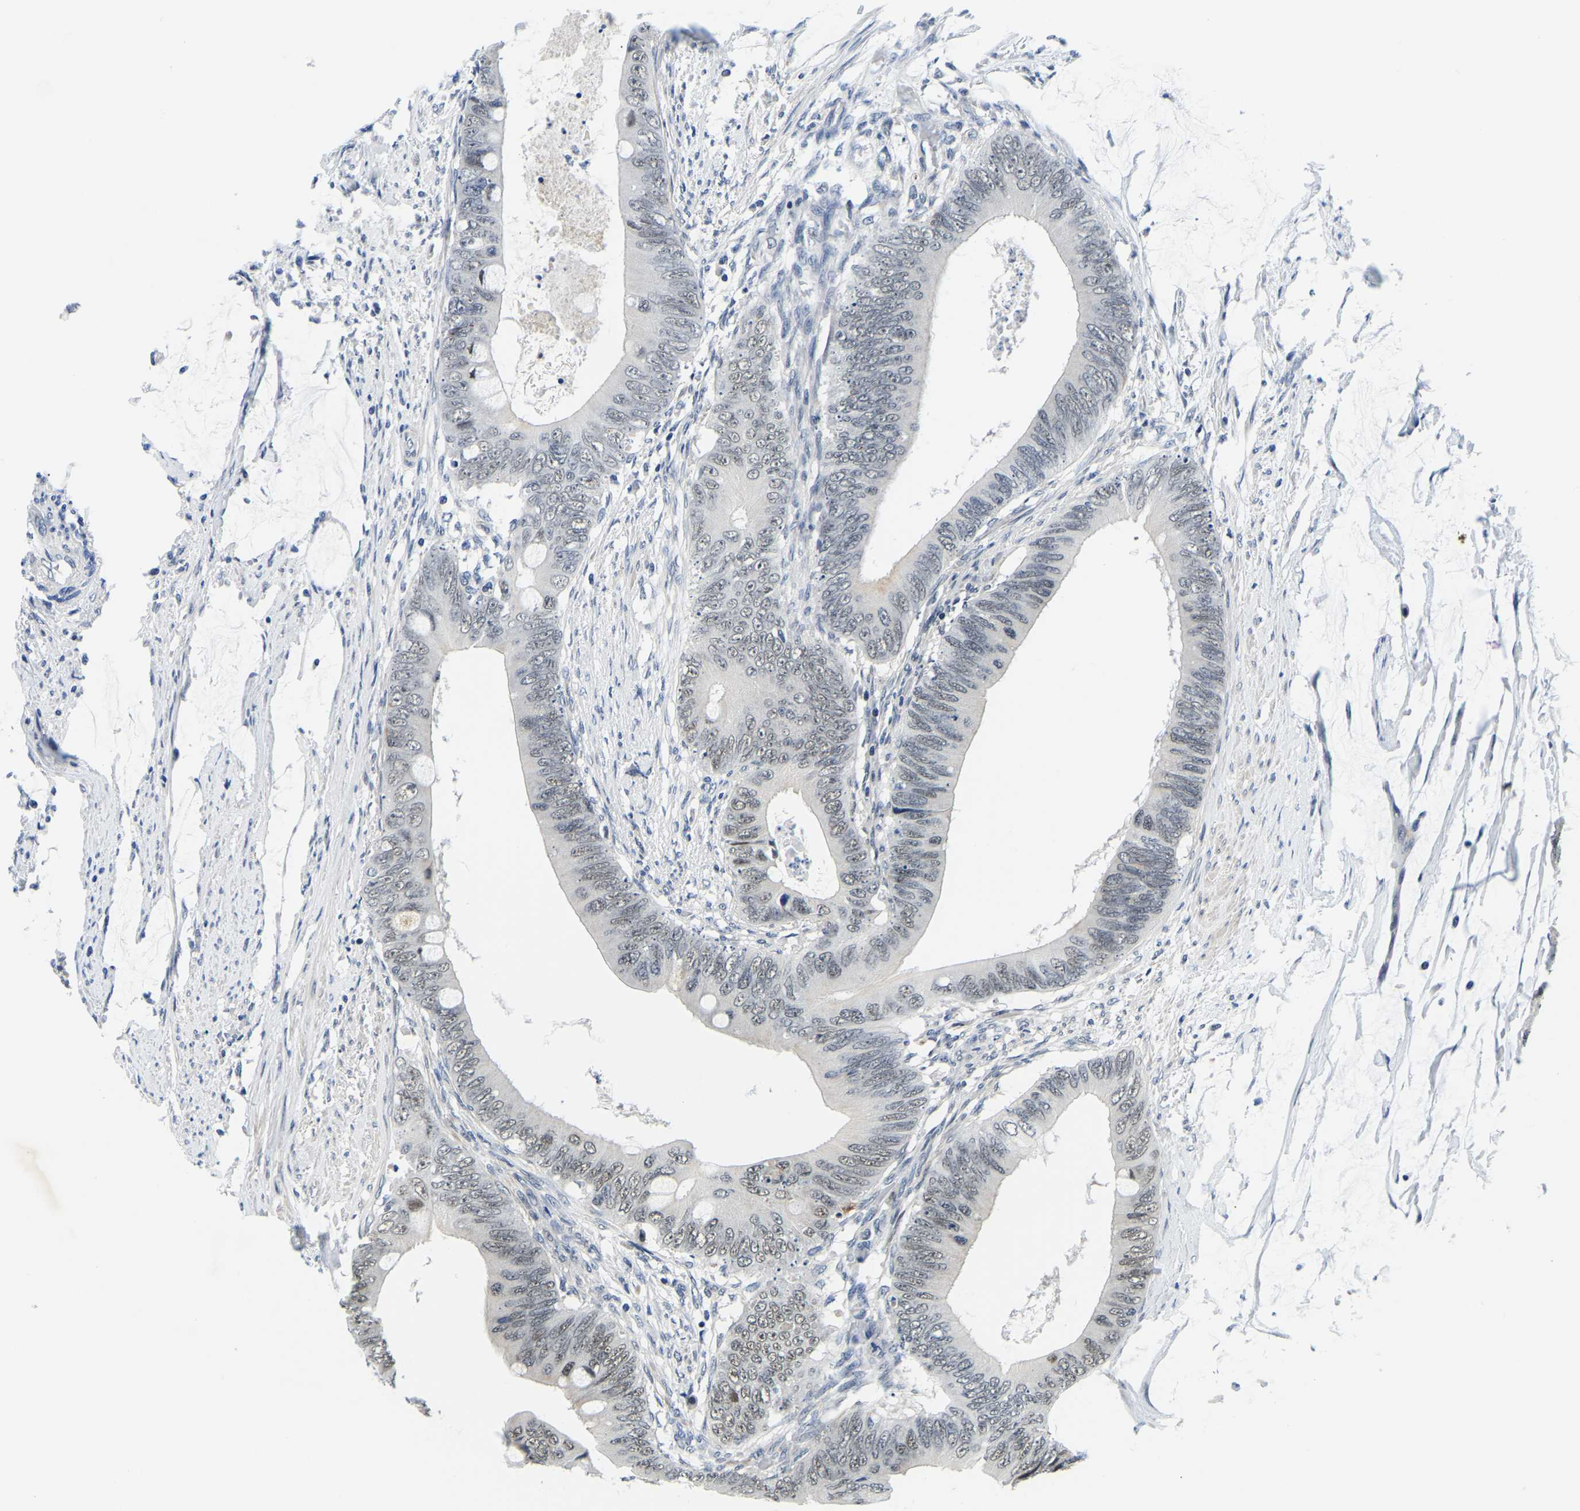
{"staining": {"intensity": "weak", "quantity": "<25%", "location": "nuclear"}, "tissue": "colorectal cancer", "cell_type": "Tumor cells", "image_type": "cancer", "snomed": [{"axis": "morphology", "description": "Adenocarcinoma, NOS"}, {"axis": "topography", "description": "Rectum"}], "caption": "The photomicrograph demonstrates no staining of tumor cells in adenocarcinoma (colorectal).", "gene": "POLDIP3", "patient": {"sex": "female", "age": 77}}